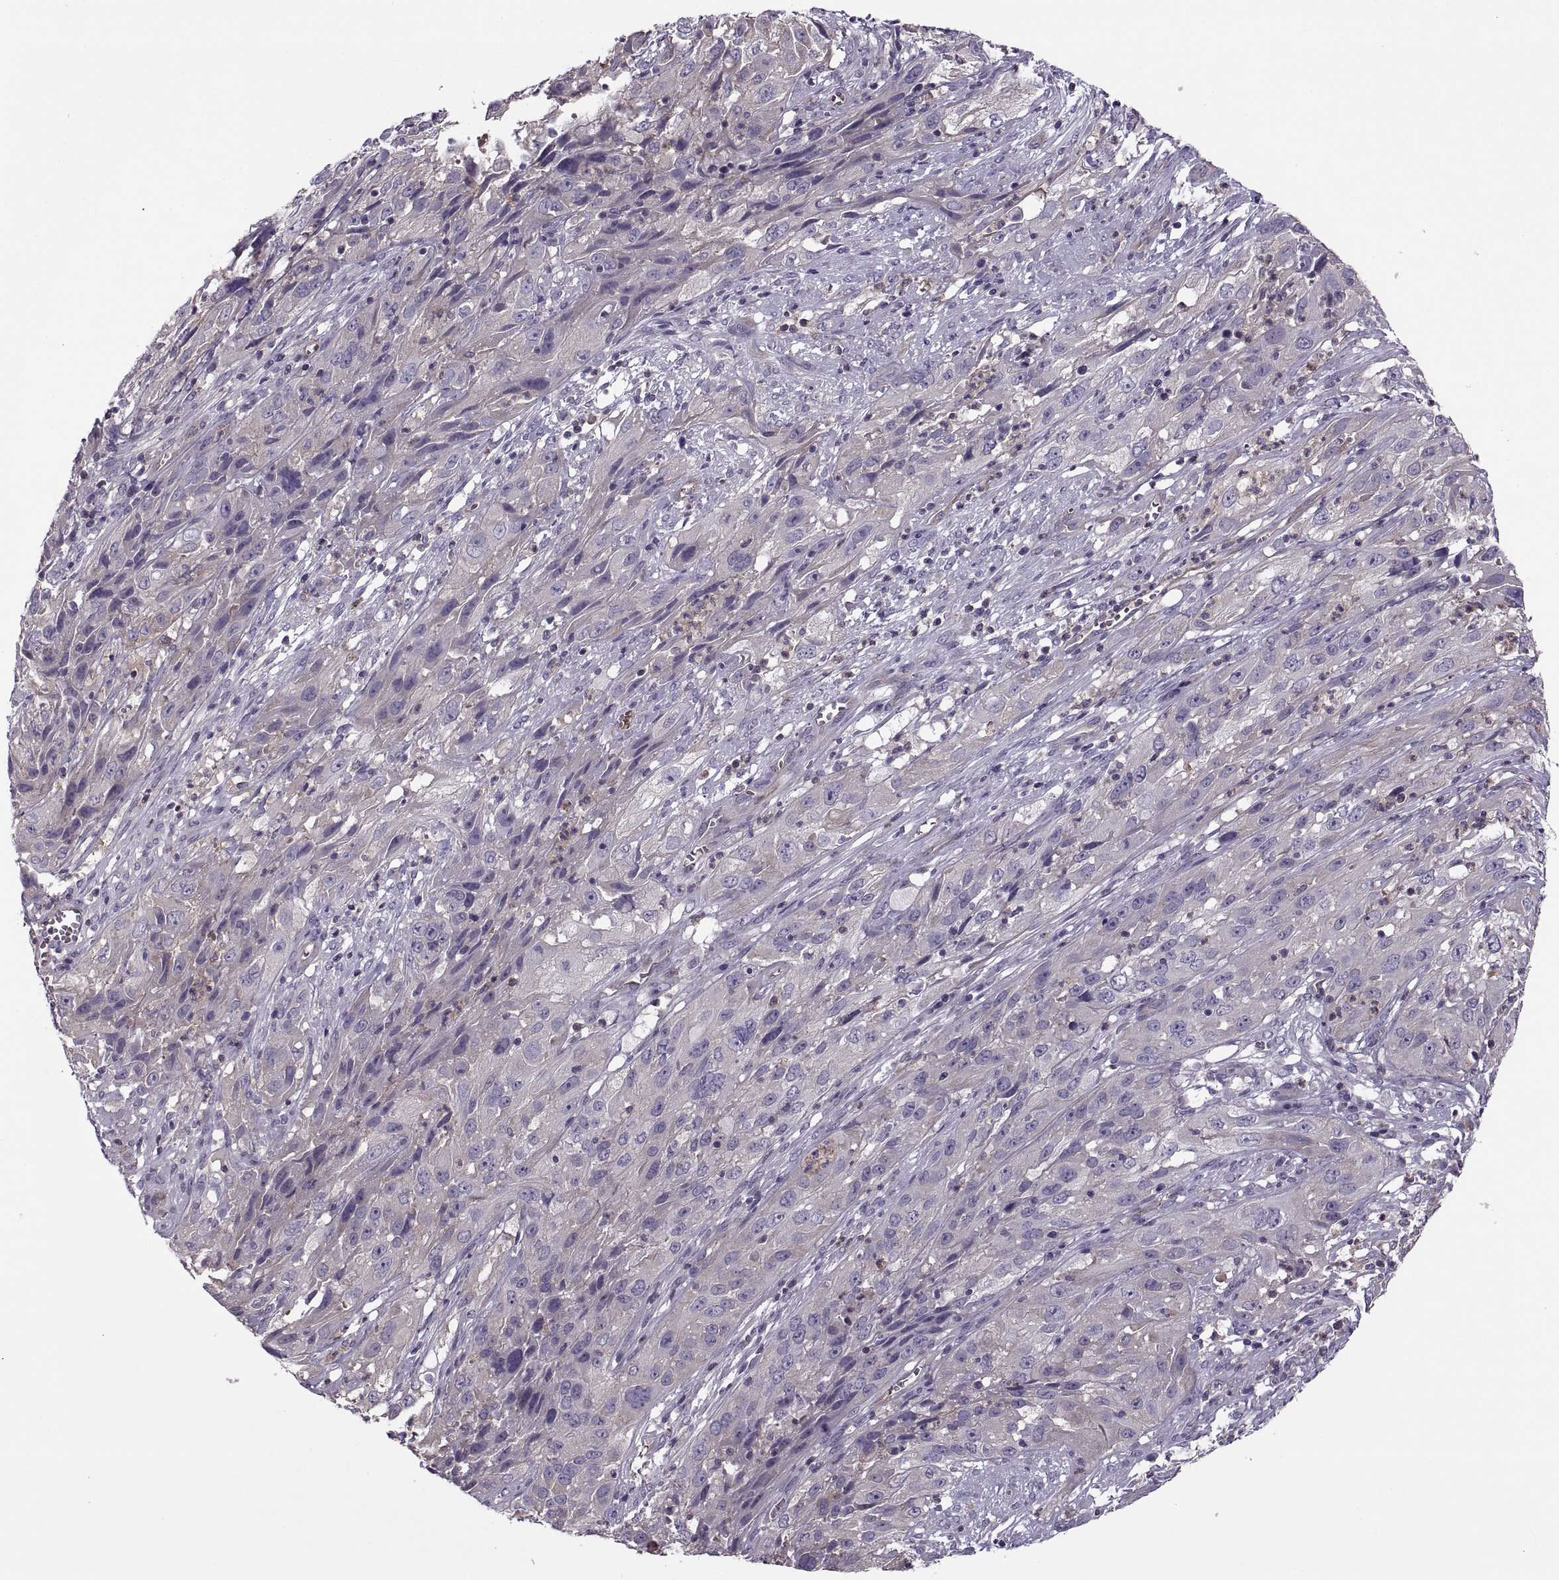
{"staining": {"intensity": "negative", "quantity": "none", "location": "none"}, "tissue": "cervical cancer", "cell_type": "Tumor cells", "image_type": "cancer", "snomed": [{"axis": "morphology", "description": "Squamous cell carcinoma, NOS"}, {"axis": "topography", "description": "Cervix"}], "caption": "Immunohistochemistry of squamous cell carcinoma (cervical) exhibits no positivity in tumor cells.", "gene": "SLC2A3", "patient": {"sex": "female", "age": 32}}